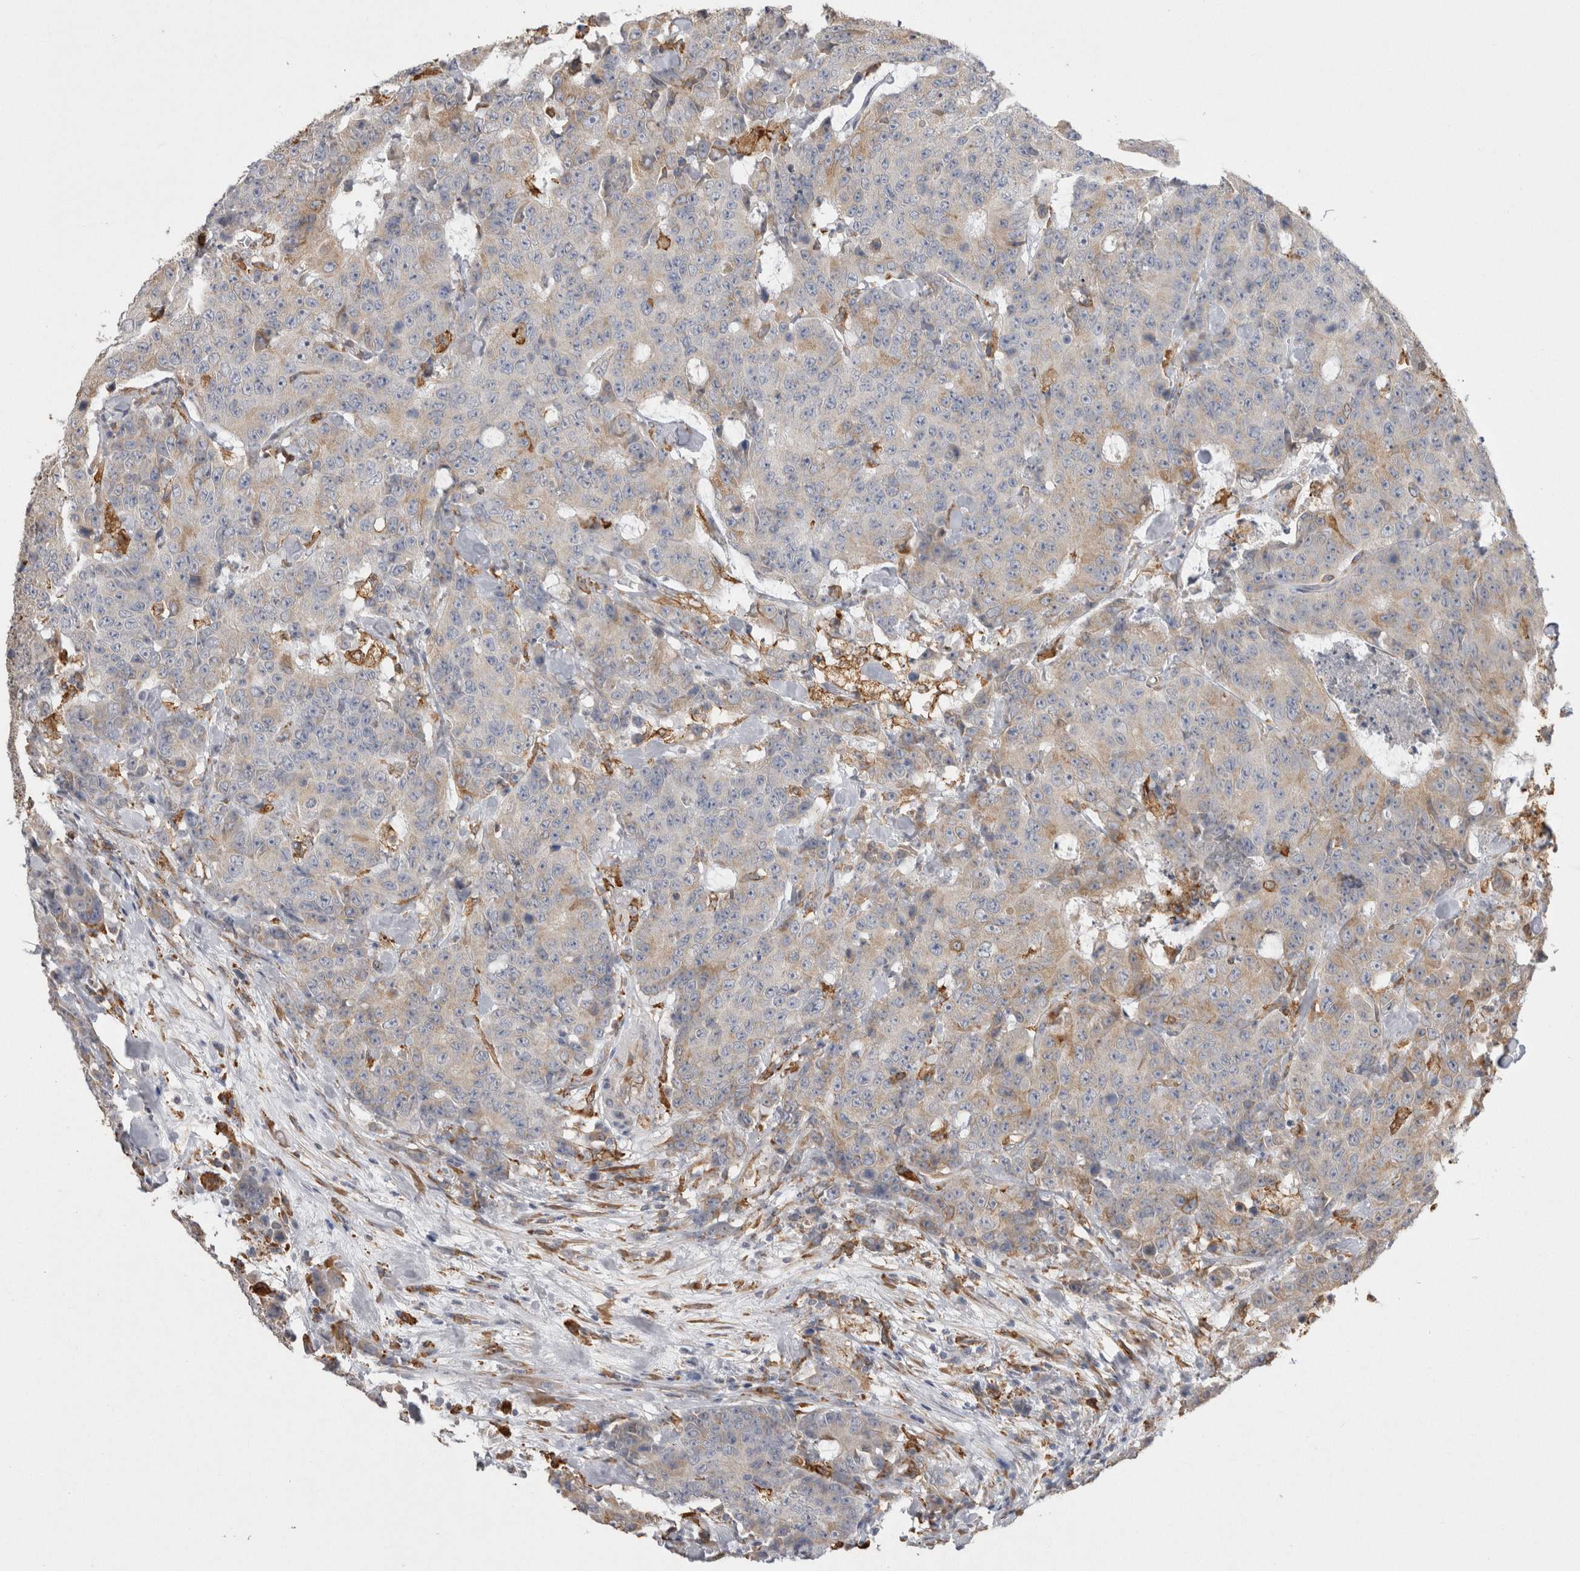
{"staining": {"intensity": "weak", "quantity": "25%-75%", "location": "cytoplasmic/membranous"}, "tissue": "colorectal cancer", "cell_type": "Tumor cells", "image_type": "cancer", "snomed": [{"axis": "morphology", "description": "Adenocarcinoma, NOS"}, {"axis": "topography", "description": "Colon"}], "caption": "DAB (3,3'-diaminobenzidine) immunohistochemical staining of human colorectal cancer reveals weak cytoplasmic/membranous protein staining in about 25%-75% of tumor cells. The protein of interest is shown in brown color, while the nuclei are stained blue.", "gene": "LRPAP1", "patient": {"sex": "female", "age": 86}}